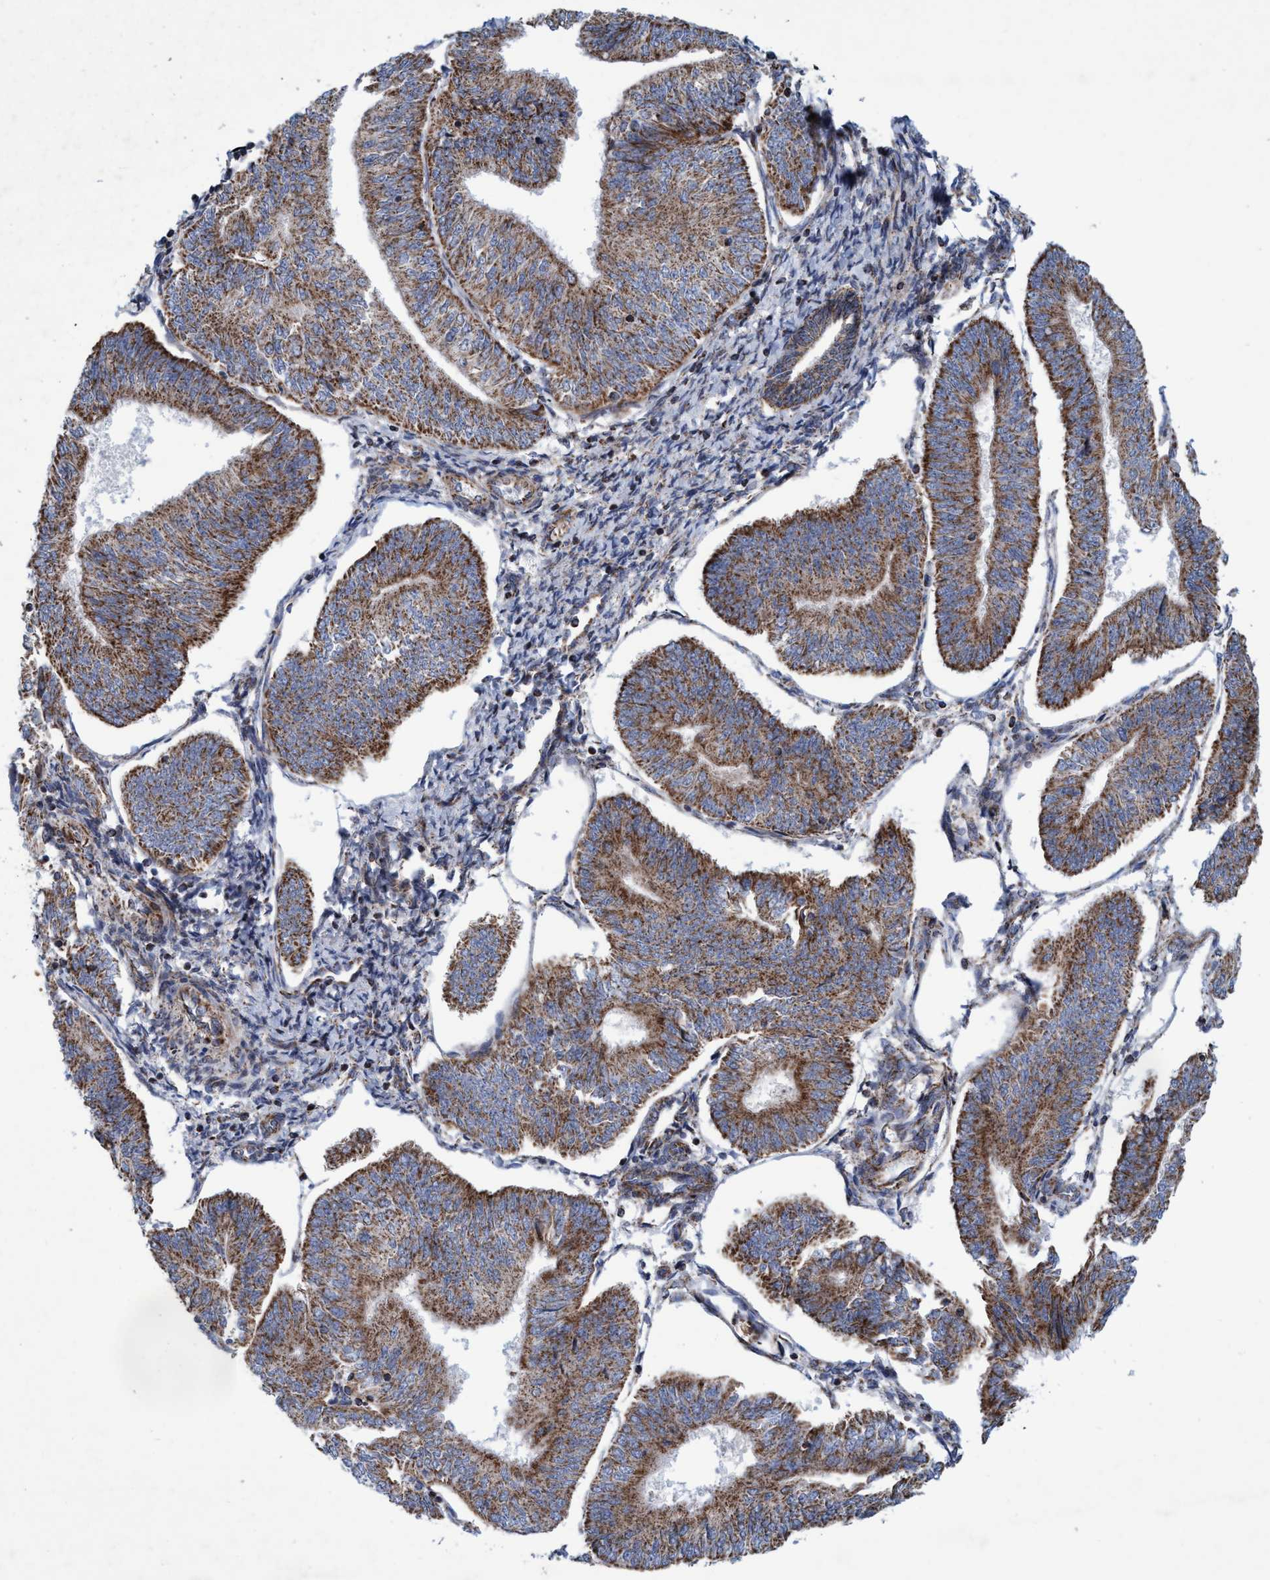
{"staining": {"intensity": "moderate", "quantity": ">75%", "location": "cytoplasmic/membranous"}, "tissue": "endometrial cancer", "cell_type": "Tumor cells", "image_type": "cancer", "snomed": [{"axis": "morphology", "description": "Adenocarcinoma, NOS"}, {"axis": "topography", "description": "Endometrium"}], "caption": "Moderate cytoplasmic/membranous staining for a protein is identified in about >75% of tumor cells of endometrial adenocarcinoma using immunohistochemistry.", "gene": "POLR1F", "patient": {"sex": "female", "age": 58}}